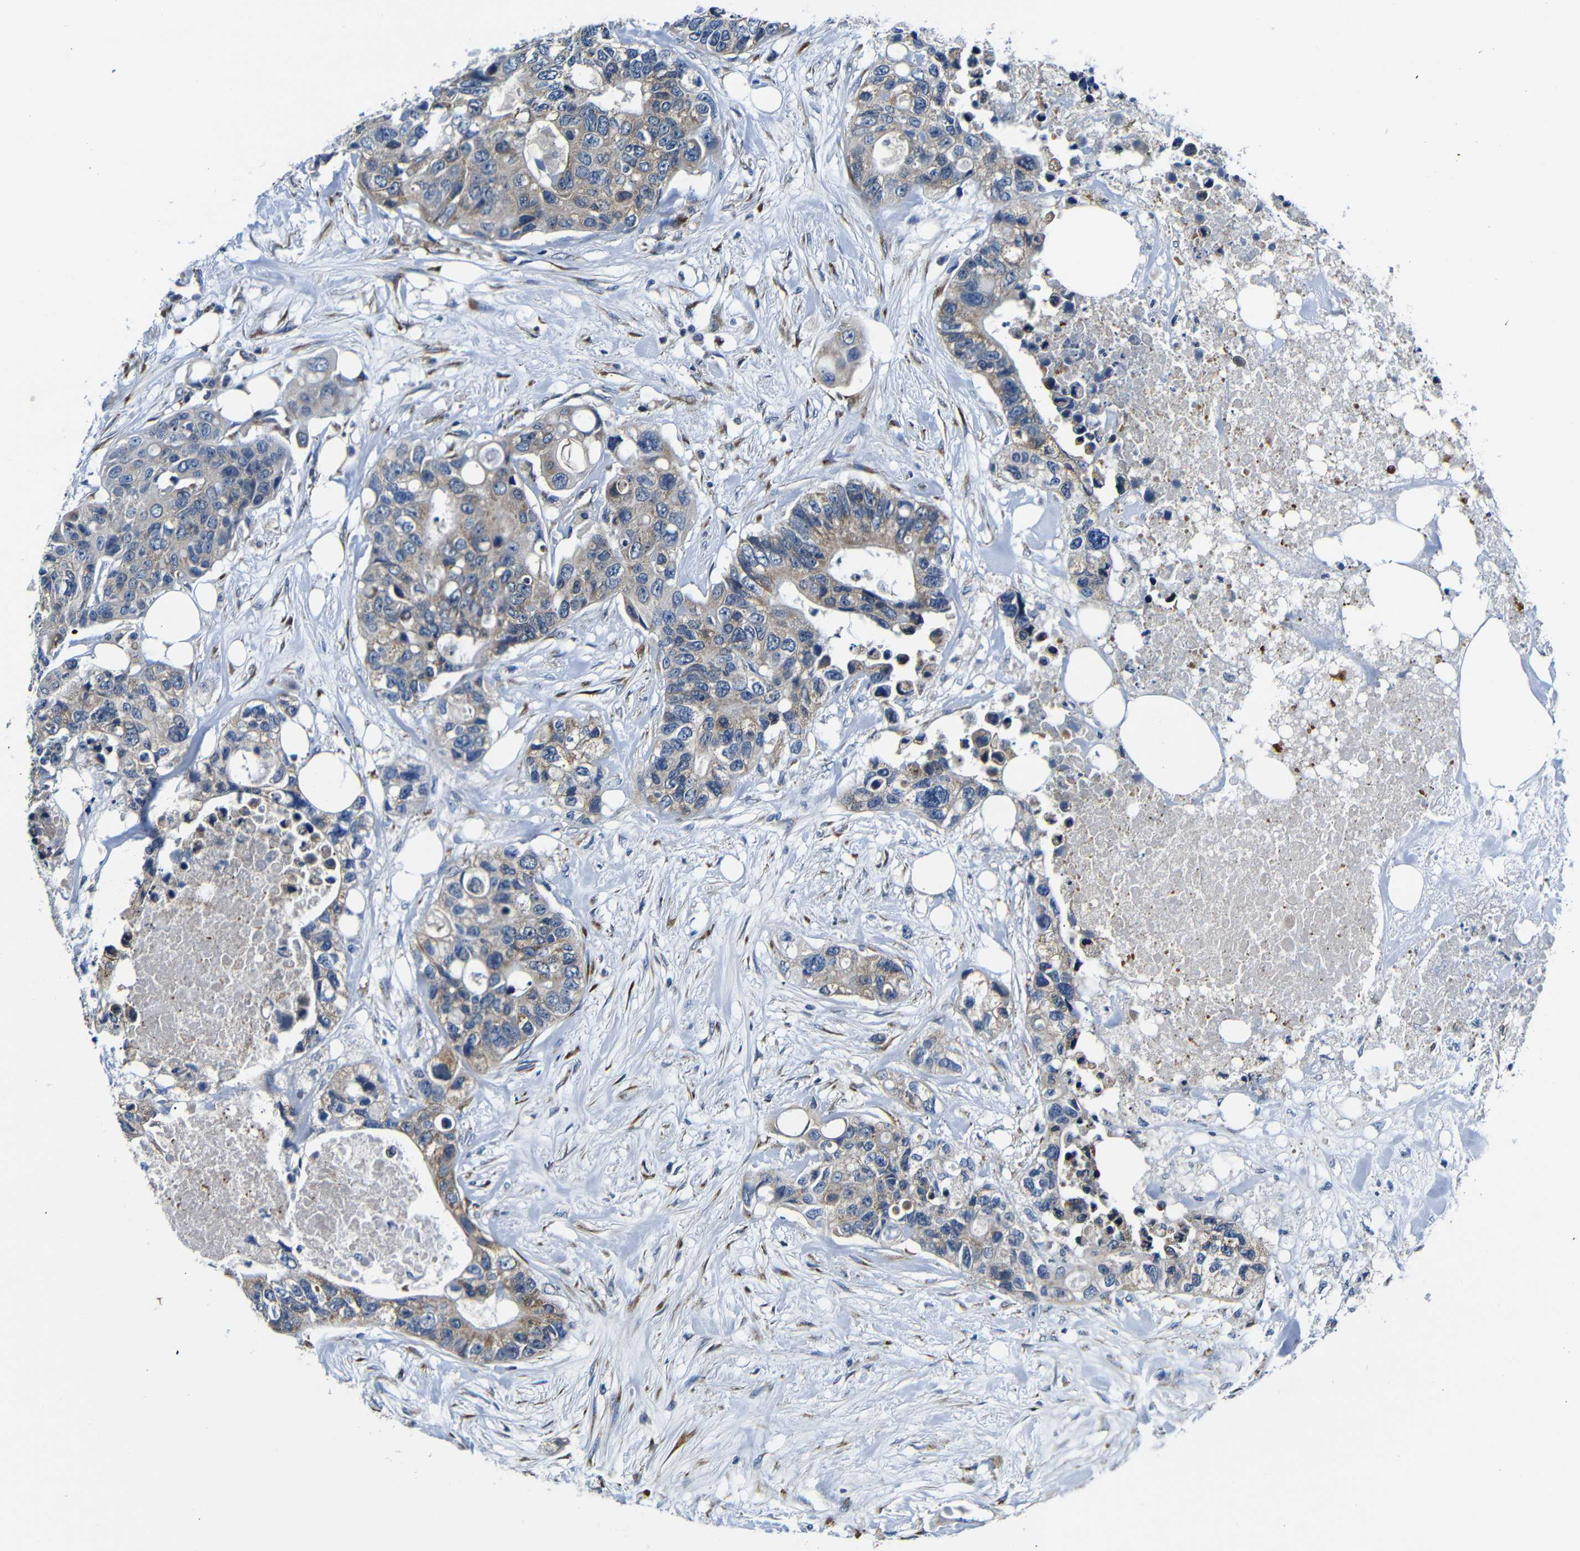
{"staining": {"intensity": "weak", "quantity": ">75%", "location": "cytoplasmic/membranous"}, "tissue": "colorectal cancer", "cell_type": "Tumor cells", "image_type": "cancer", "snomed": [{"axis": "morphology", "description": "Adenocarcinoma, NOS"}, {"axis": "topography", "description": "Colon"}], "caption": "A histopathology image of adenocarcinoma (colorectal) stained for a protein displays weak cytoplasmic/membranous brown staining in tumor cells.", "gene": "FKBP14", "patient": {"sex": "female", "age": 57}}